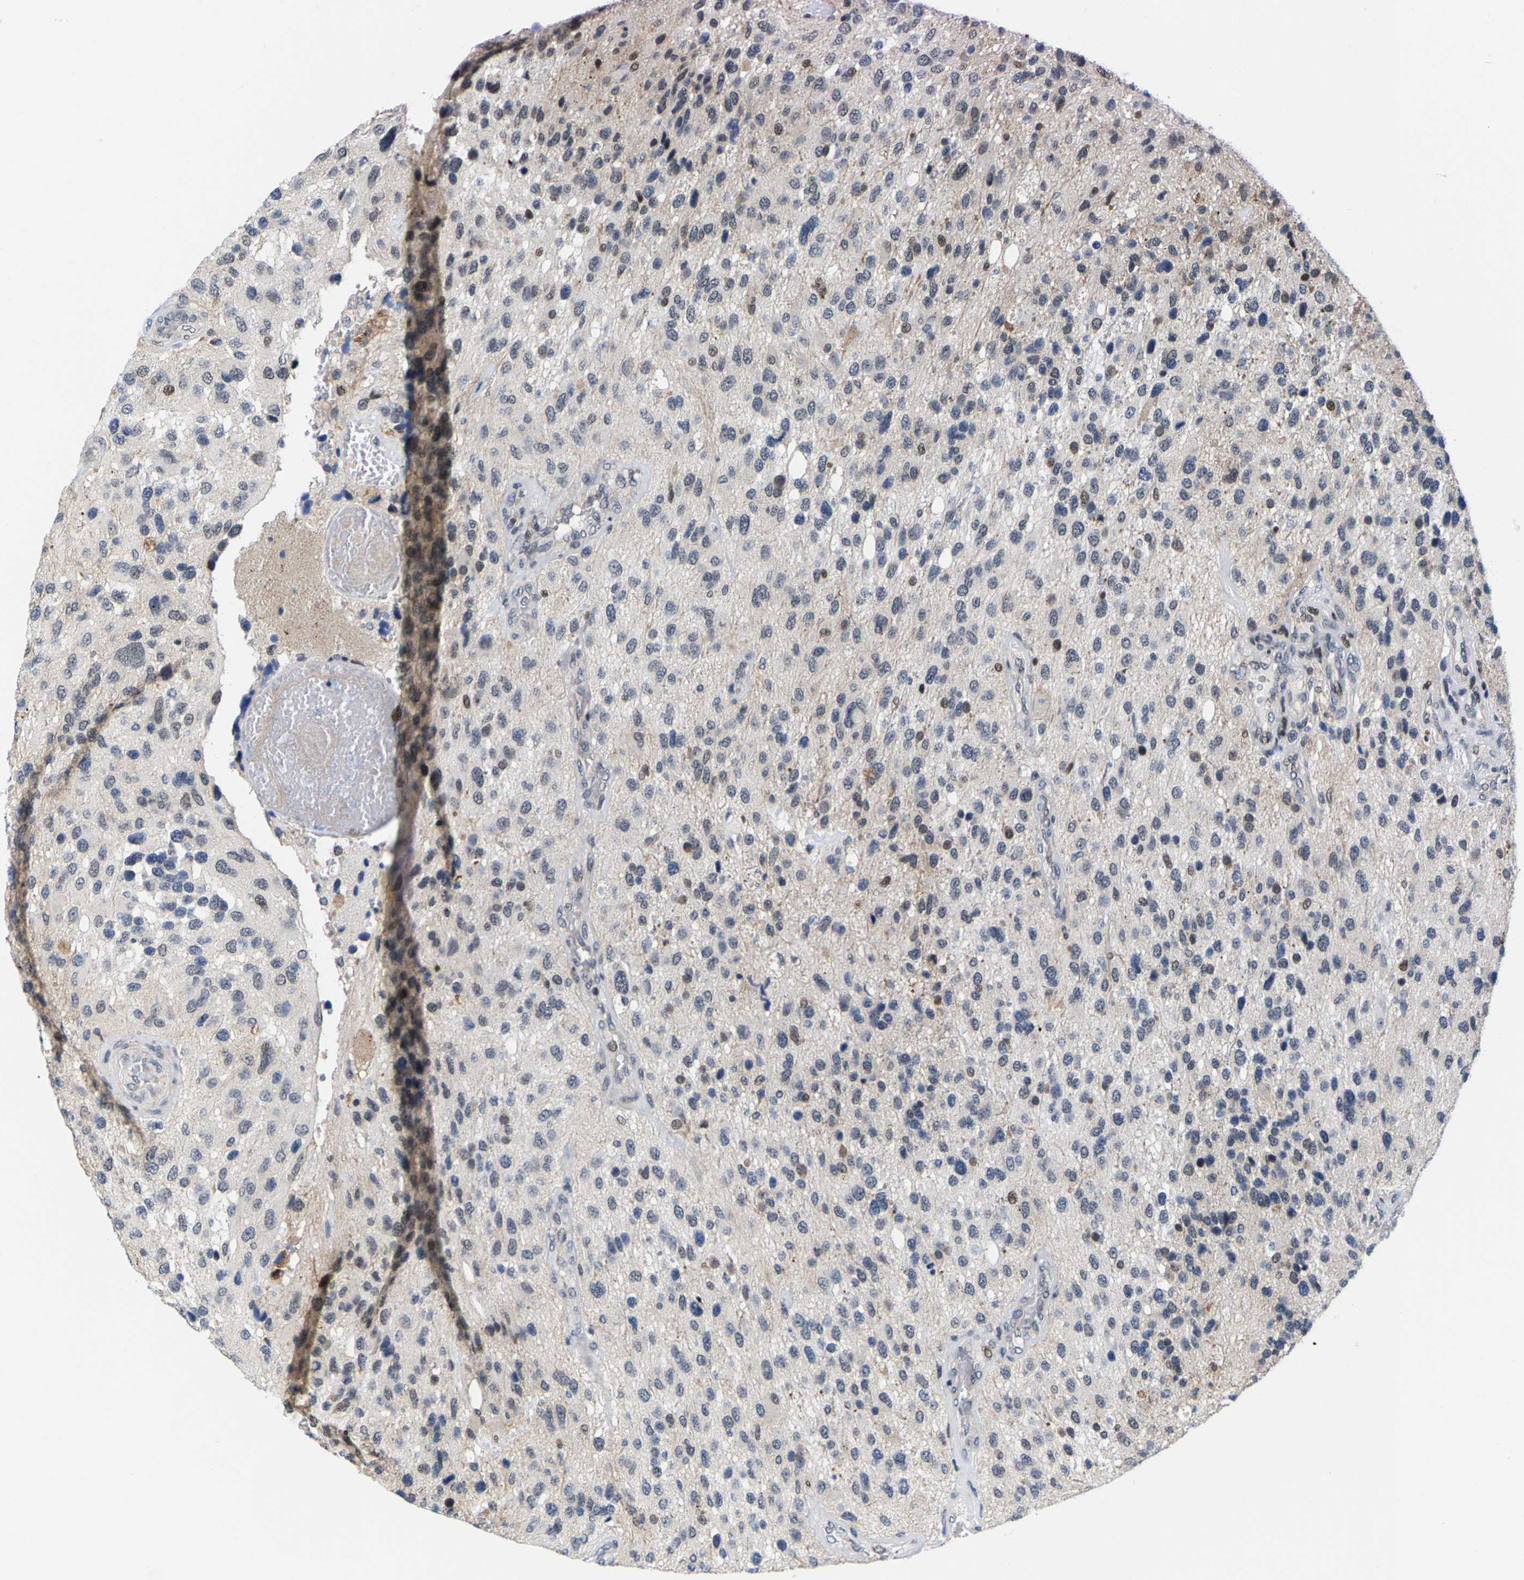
{"staining": {"intensity": "negative", "quantity": "none", "location": "none"}, "tissue": "glioma", "cell_type": "Tumor cells", "image_type": "cancer", "snomed": [{"axis": "morphology", "description": "Glioma, malignant, High grade"}, {"axis": "topography", "description": "Brain"}], "caption": "IHC of malignant glioma (high-grade) exhibits no expression in tumor cells.", "gene": "GTPBP10", "patient": {"sex": "female", "age": 58}}